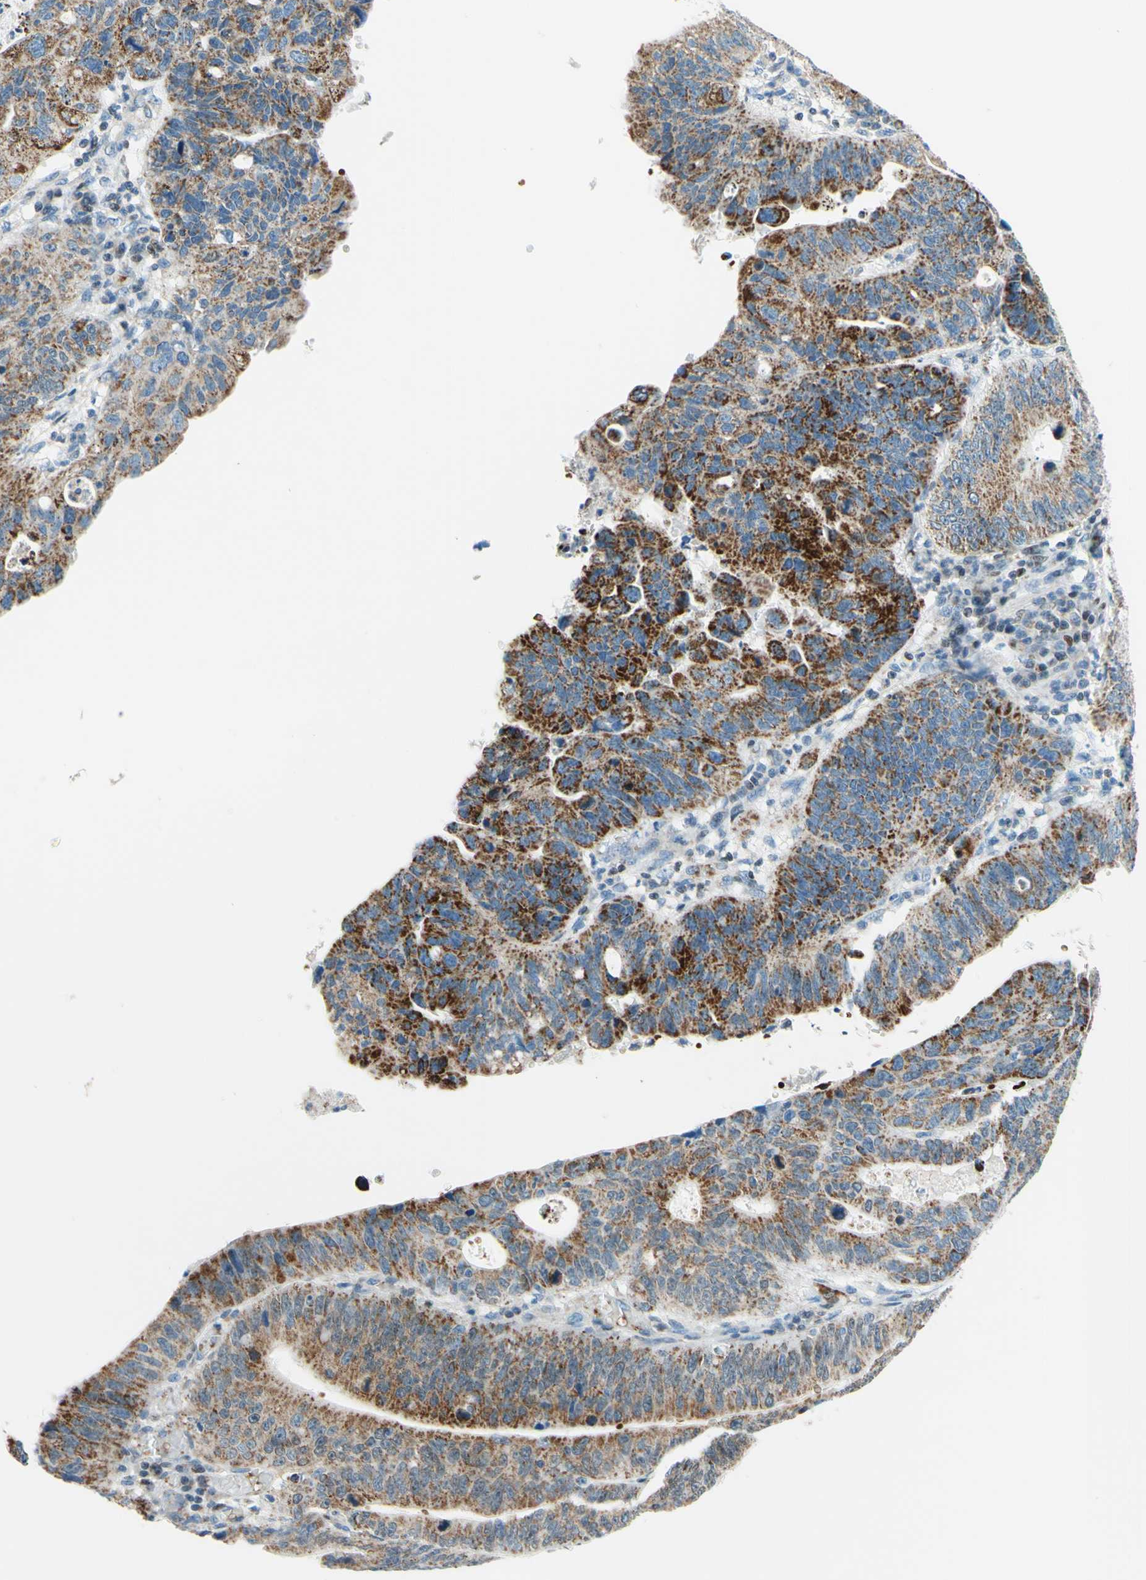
{"staining": {"intensity": "strong", "quantity": "25%-75%", "location": "cytoplasmic/membranous"}, "tissue": "stomach cancer", "cell_type": "Tumor cells", "image_type": "cancer", "snomed": [{"axis": "morphology", "description": "Adenocarcinoma, NOS"}, {"axis": "topography", "description": "Stomach"}], "caption": "This is an image of IHC staining of stomach adenocarcinoma, which shows strong positivity in the cytoplasmic/membranous of tumor cells.", "gene": "CBX7", "patient": {"sex": "male", "age": 59}}